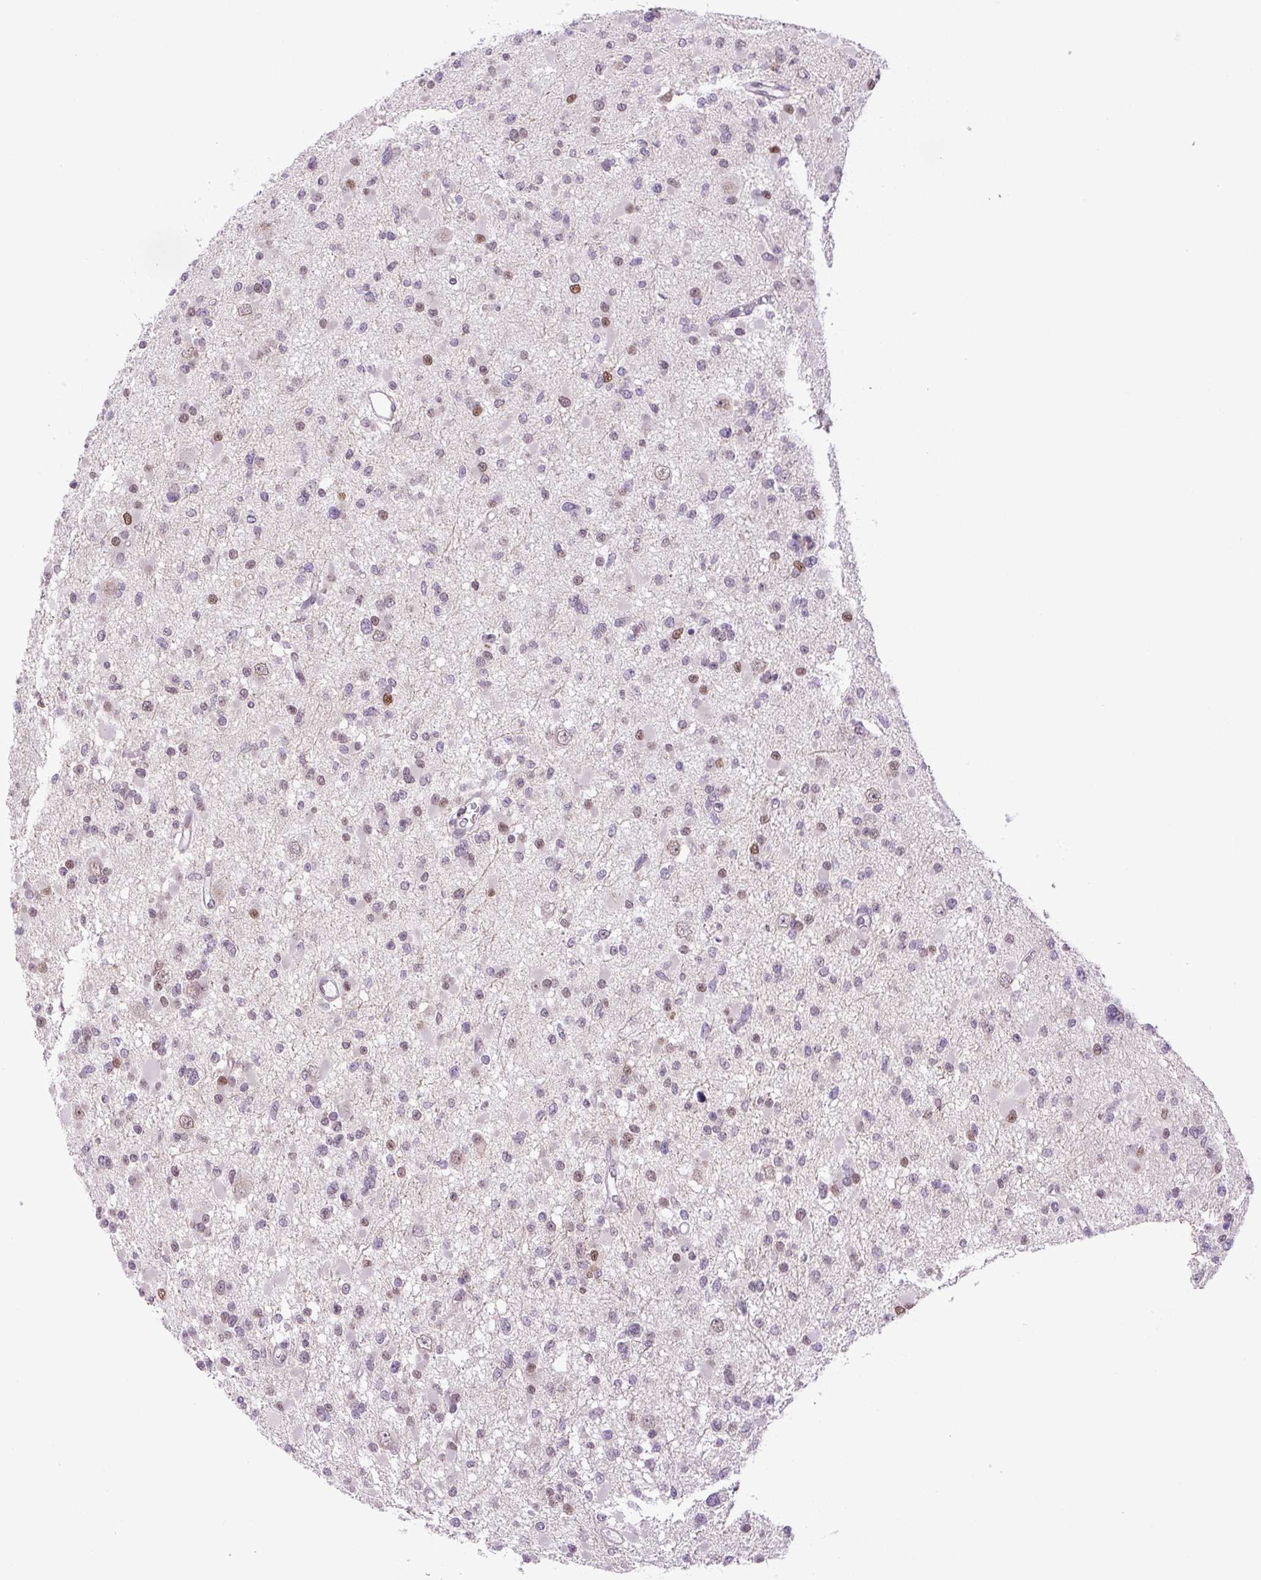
{"staining": {"intensity": "moderate", "quantity": "<25%", "location": "nuclear"}, "tissue": "glioma", "cell_type": "Tumor cells", "image_type": "cancer", "snomed": [{"axis": "morphology", "description": "Glioma, malignant, Low grade"}, {"axis": "topography", "description": "Brain"}], "caption": "Moderate nuclear staining for a protein is seen in approximately <25% of tumor cells of glioma using immunohistochemistry.", "gene": "KPNA1", "patient": {"sex": "female", "age": 22}}